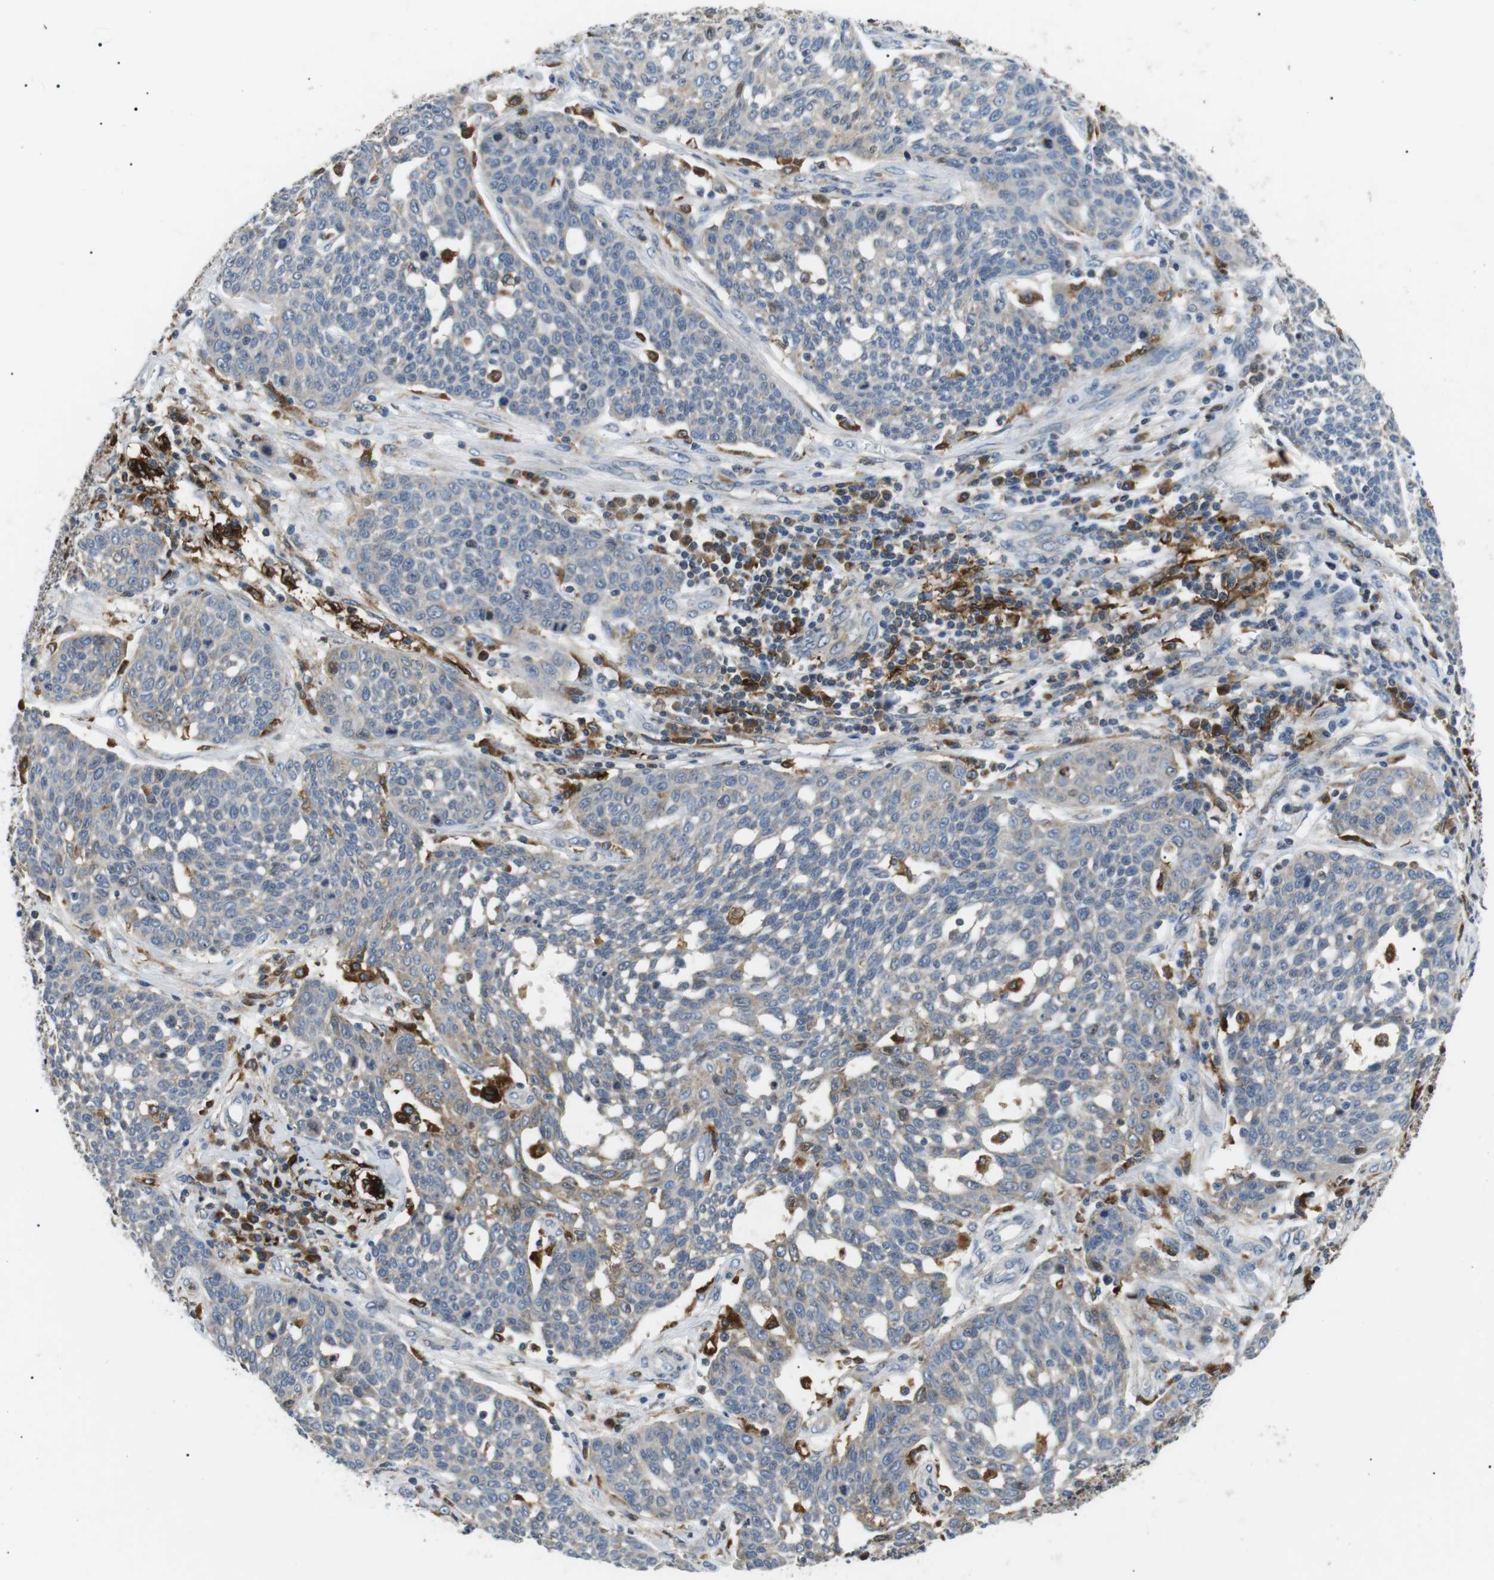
{"staining": {"intensity": "moderate", "quantity": "<25%", "location": "cytoplasmic/membranous"}, "tissue": "cervical cancer", "cell_type": "Tumor cells", "image_type": "cancer", "snomed": [{"axis": "morphology", "description": "Squamous cell carcinoma, NOS"}, {"axis": "topography", "description": "Cervix"}], "caption": "The image reveals staining of squamous cell carcinoma (cervical), revealing moderate cytoplasmic/membranous protein positivity (brown color) within tumor cells.", "gene": "RAB9A", "patient": {"sex": "female", "age": 34}}